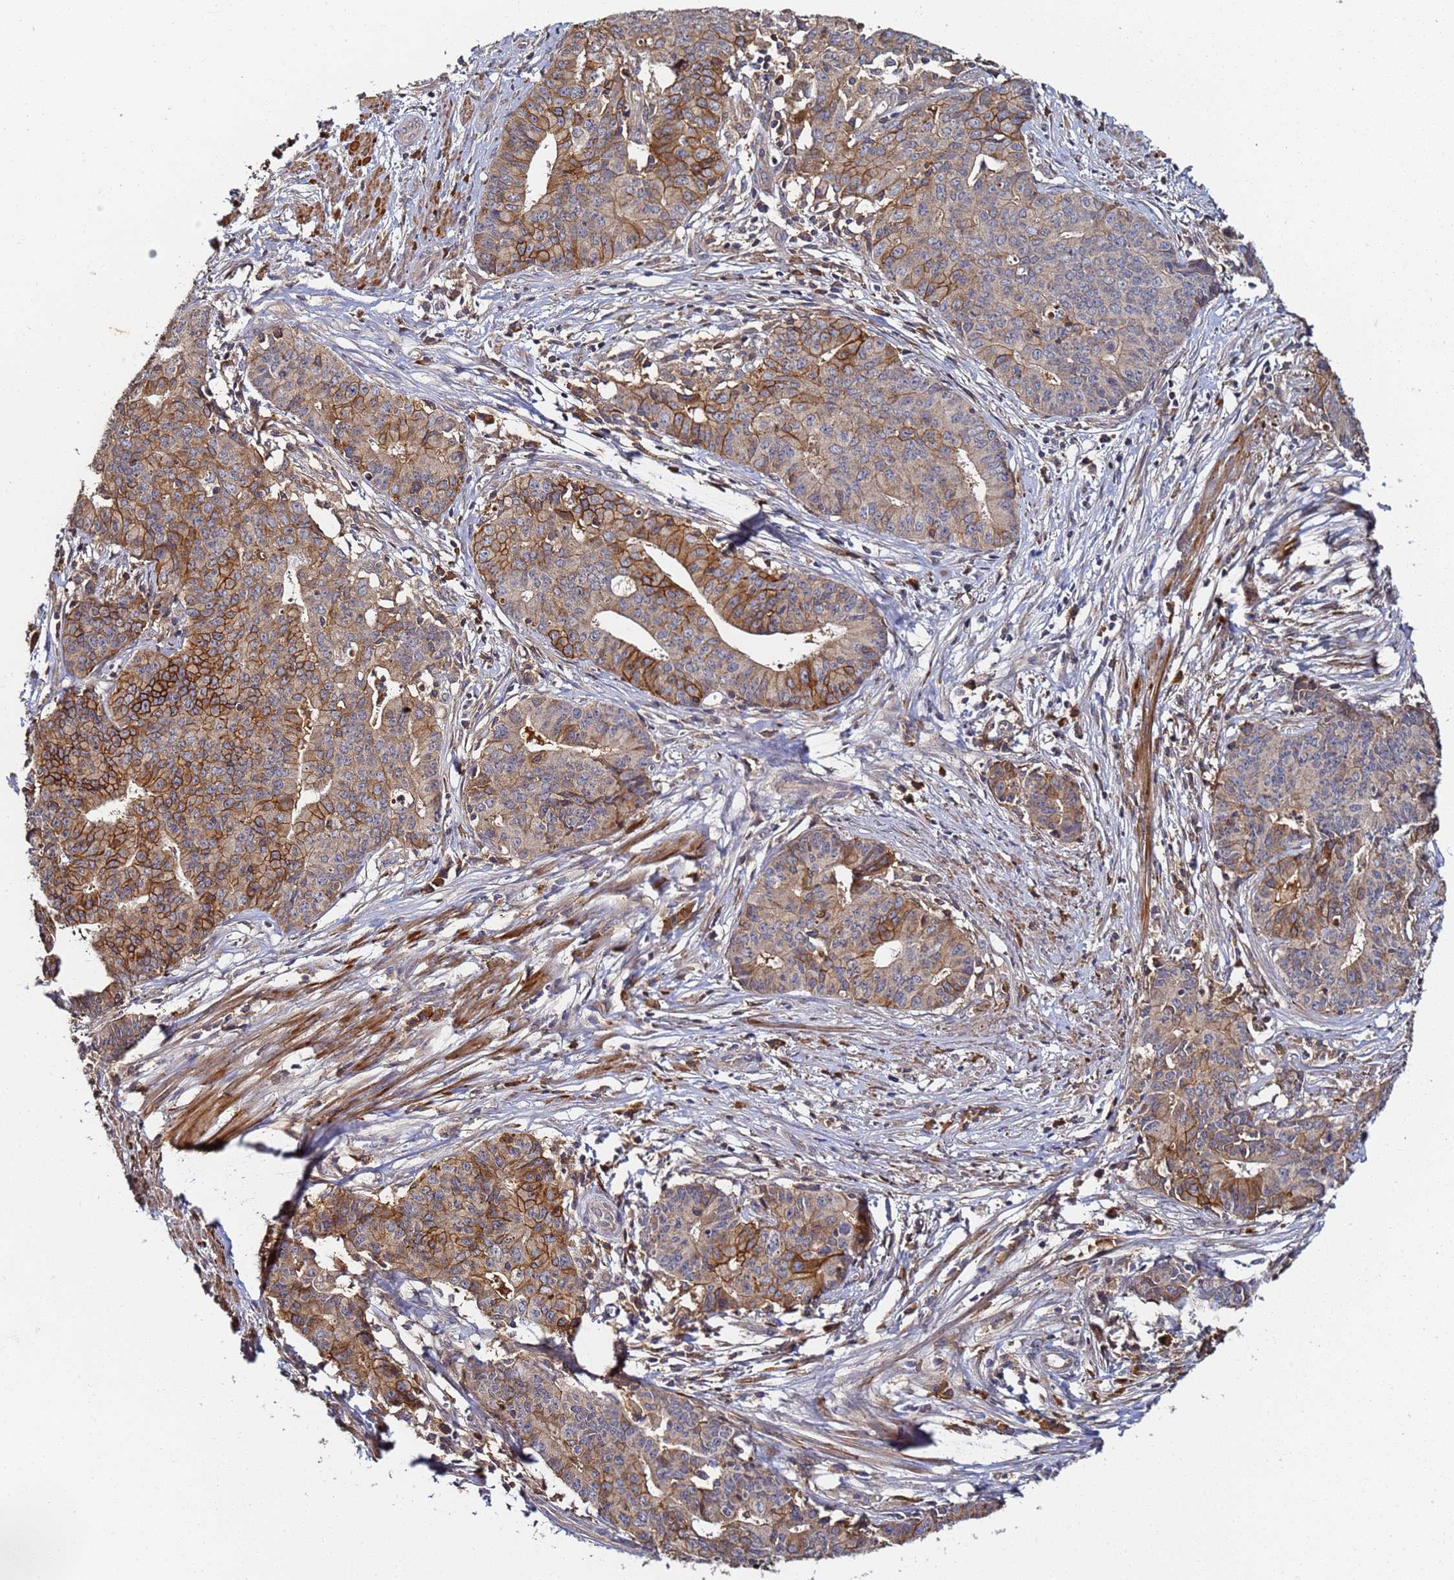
{"staining": {"intensity": "moderate", "quantity": "25%-75%", "location": "cytoplasmic/membranous"}, "tissue": "endometrial cancer", "cell_type": "Tumor cells", "image_type": "cancer", "snomed": [{"axis": "morphology", "description": "Adenocarcinoma, NOS"}, {"axis": "topography", "description": "Endometrium"}], "caption": "There is medium levels of moderate cytoplasmic/membranous staining in tumor cells of endometrial adenocarcinoma, as demonstrated by immunohistochemical staining (brown color).", "gene": "LRRC69", "patient": {"sex": "female", "age": 59}}